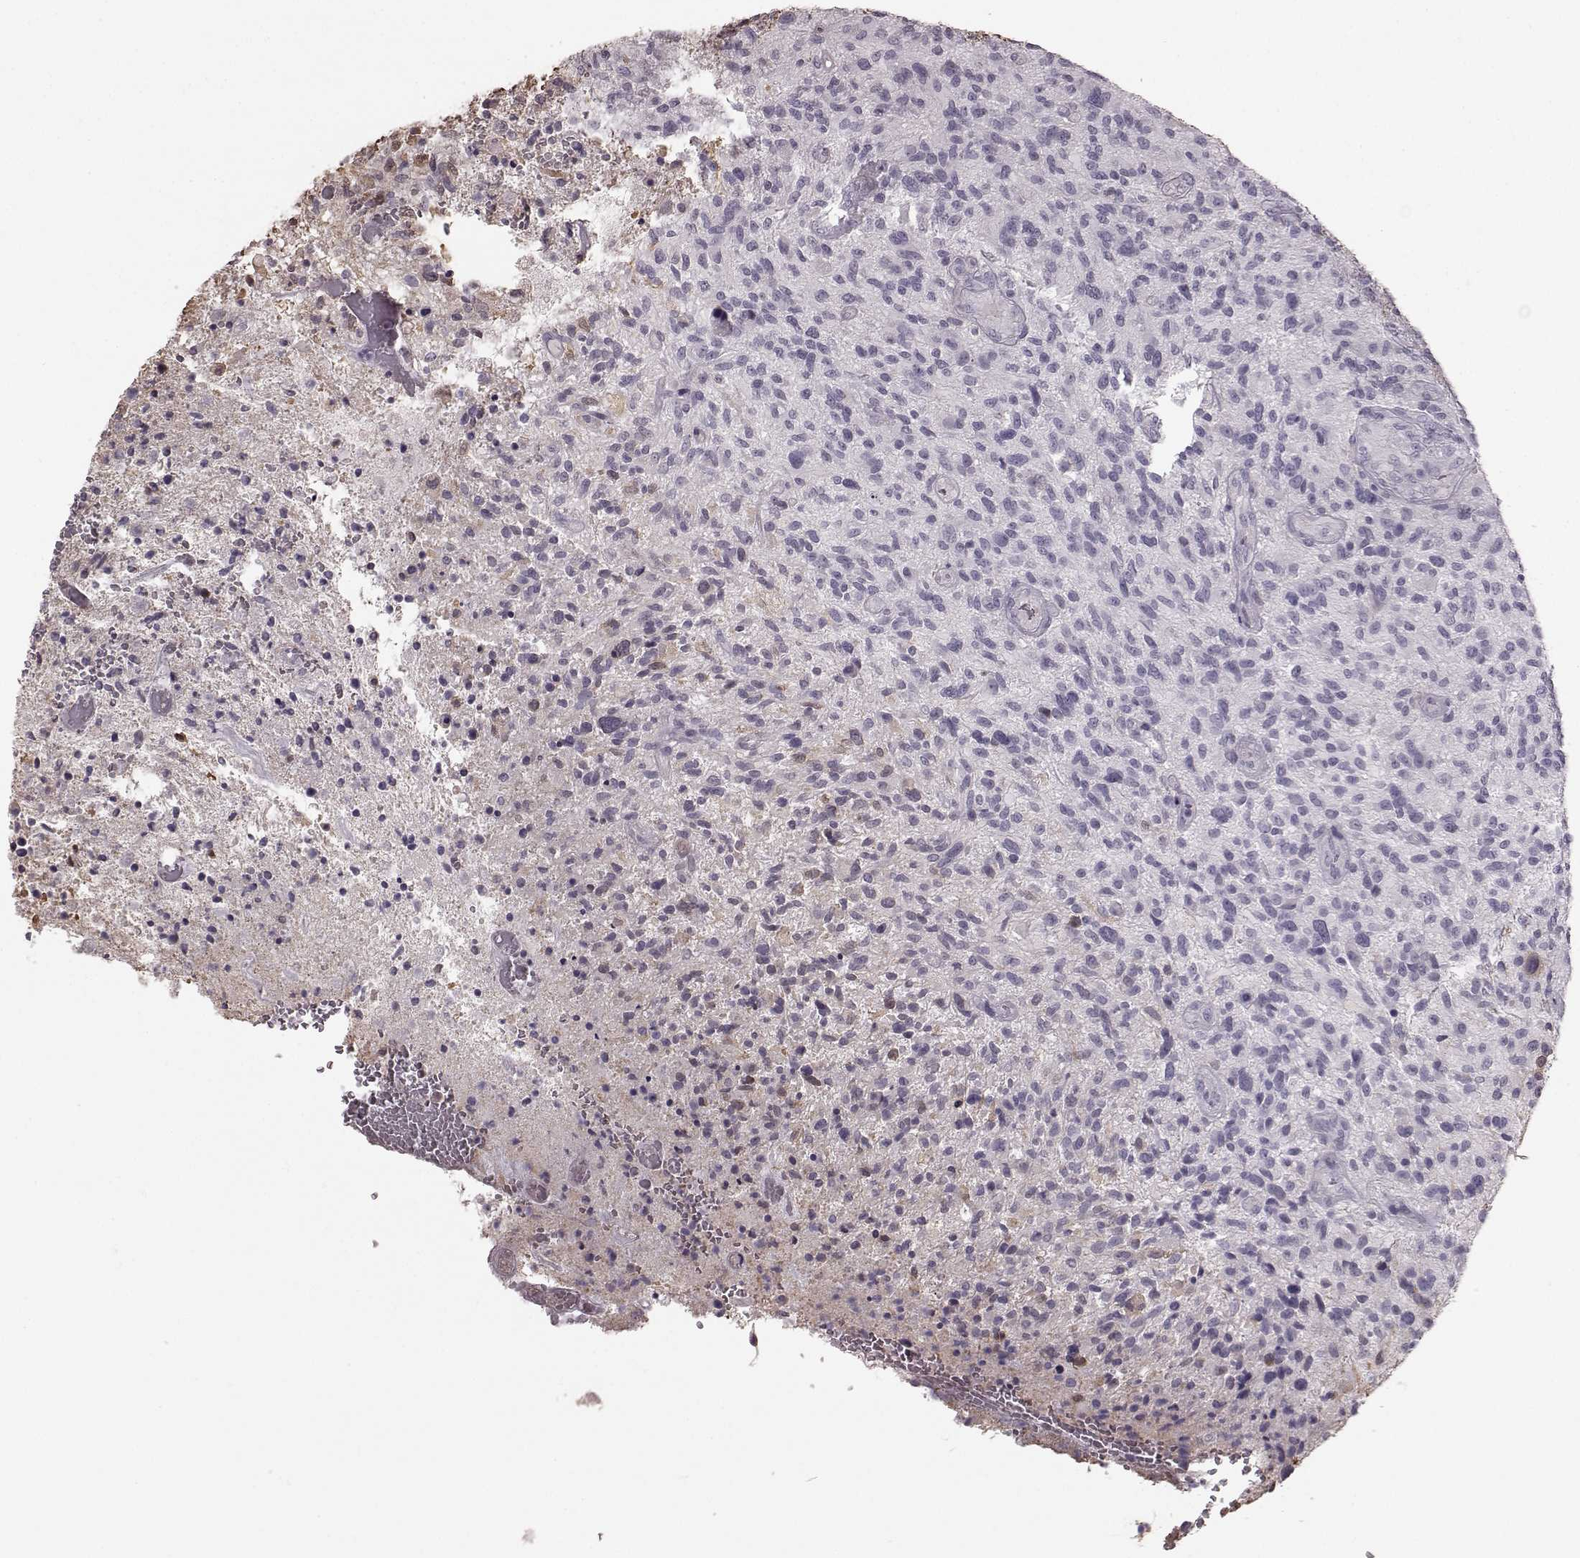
{"staining": {"intensity": "negative", "quantity": "none", "location": "none"}, "tissue": "glioma", "cell_type": "Tumor cells", "image_type": "cancer", "snomed": [{"axis": "morphology", "description": "Glioma, malignant, High grade"}, {"axis": "topography", "description": "Brain"}], "caption": "Histopathology image shows no significant protein staining in tumor cells of glioma.", "gene": "PDCD1", "patient": {"sex": "male", "age": 47}}